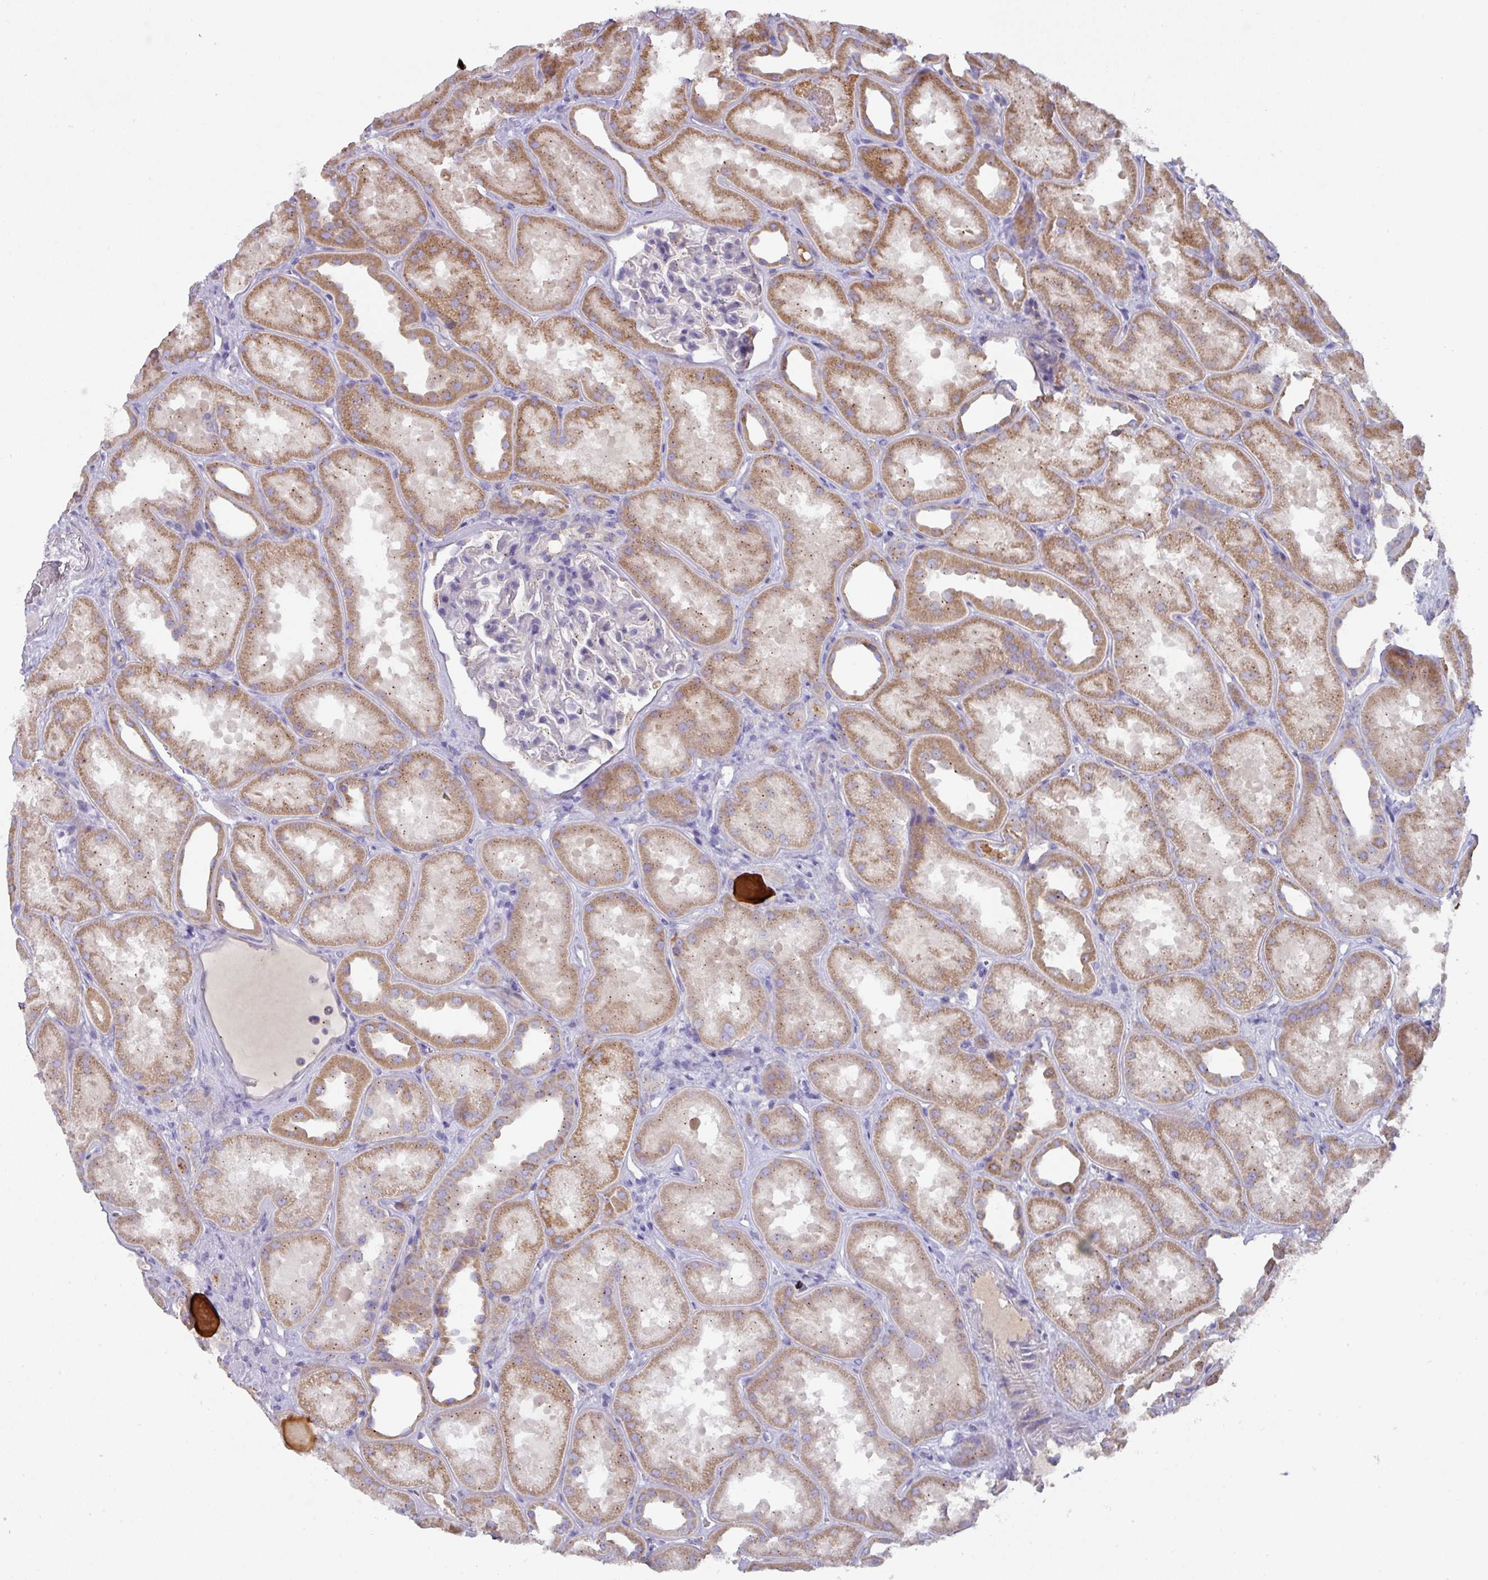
{"staining": {"intensity": "negative", "quantity": "none", "location": "none"}, "tissue": "kidney", "cell_type": "Cells in glomeruli", "image_type": "normal", "snomed": [{"axis": "morphology", "description": "Normal tissue, NOS"}, {"axis": "topography", "description": "Kidney"}], "caption": "DAB (3,3'-diaminobenzidine) immunohistochemical staining of unremarkable kidney displays no significant staining in cells in glomeruli. The staining was performed using DAB to visualize the protein expression in brown, while the nuclei were stained in blue with hematoxylin (Magnification: 20x).", "gene": "IL4R", "patient": {"sex": "male", "age": 61}}